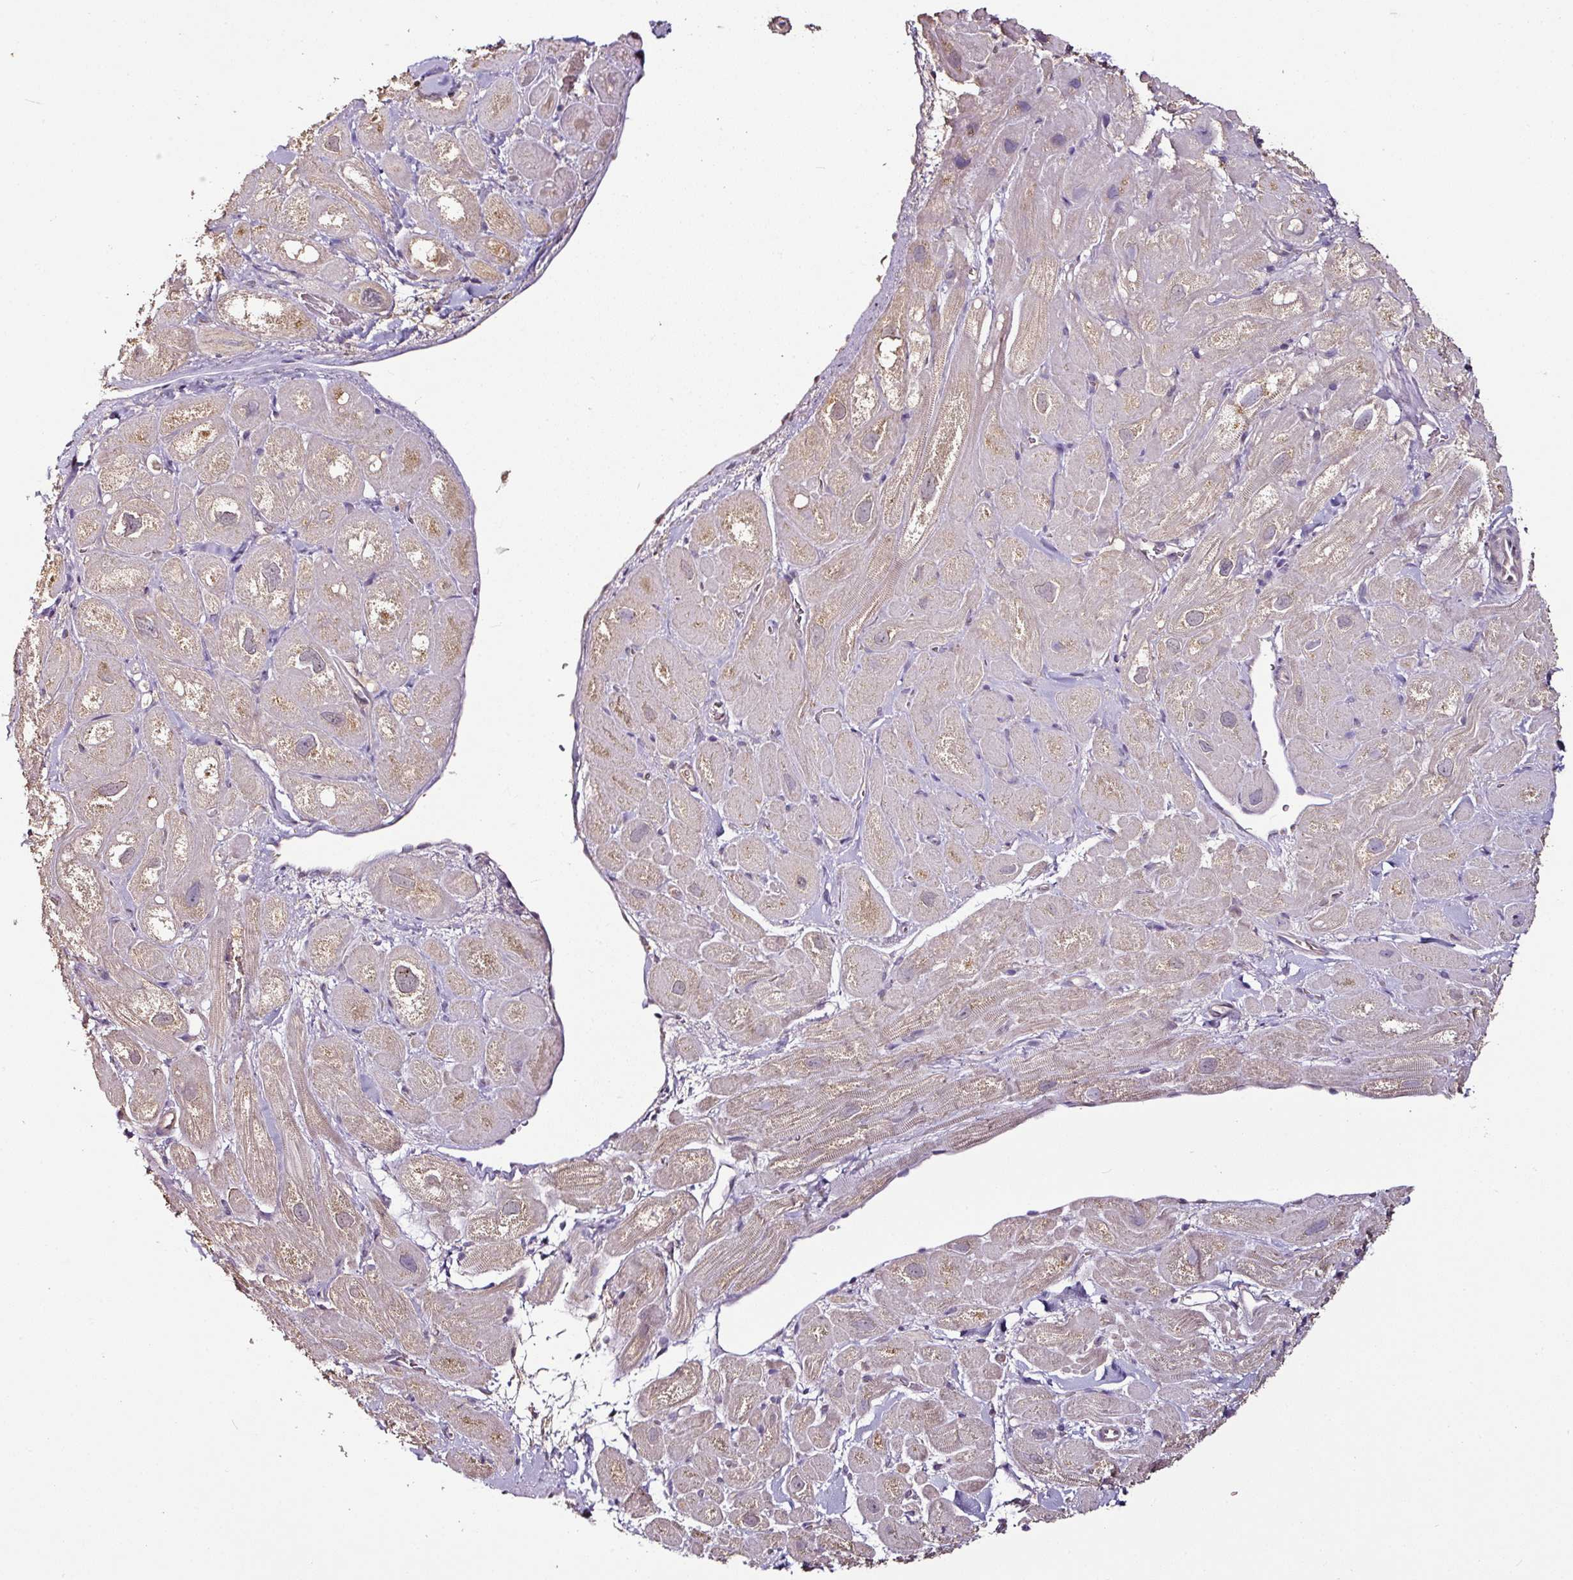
{"staining": {"intensity": "weak", "quantity": "25%-75%", "location": "cytoplasmic/membranous"}, "tissue": "heart muscle", "cell_type": "Cardiomyocytes", "image_type": "normal", "snomed": [{"axis": "morphology", "description": "Normal tissue, NOS"}, {"axis": "topography", "description": "Heart"}], "caption": "High-power microscopy captured an IHC image of benign heart muscle, revealing weak cytoplasmic/membranous positivity in approximately 25%-75% of cardiomyocytes. (DAB (3,3'-diaminobenzidine) = brown stain, brightfield microscopy at high magnification).", "gene": "RPL38", "patient": {"sex": "male", "age": 49}}